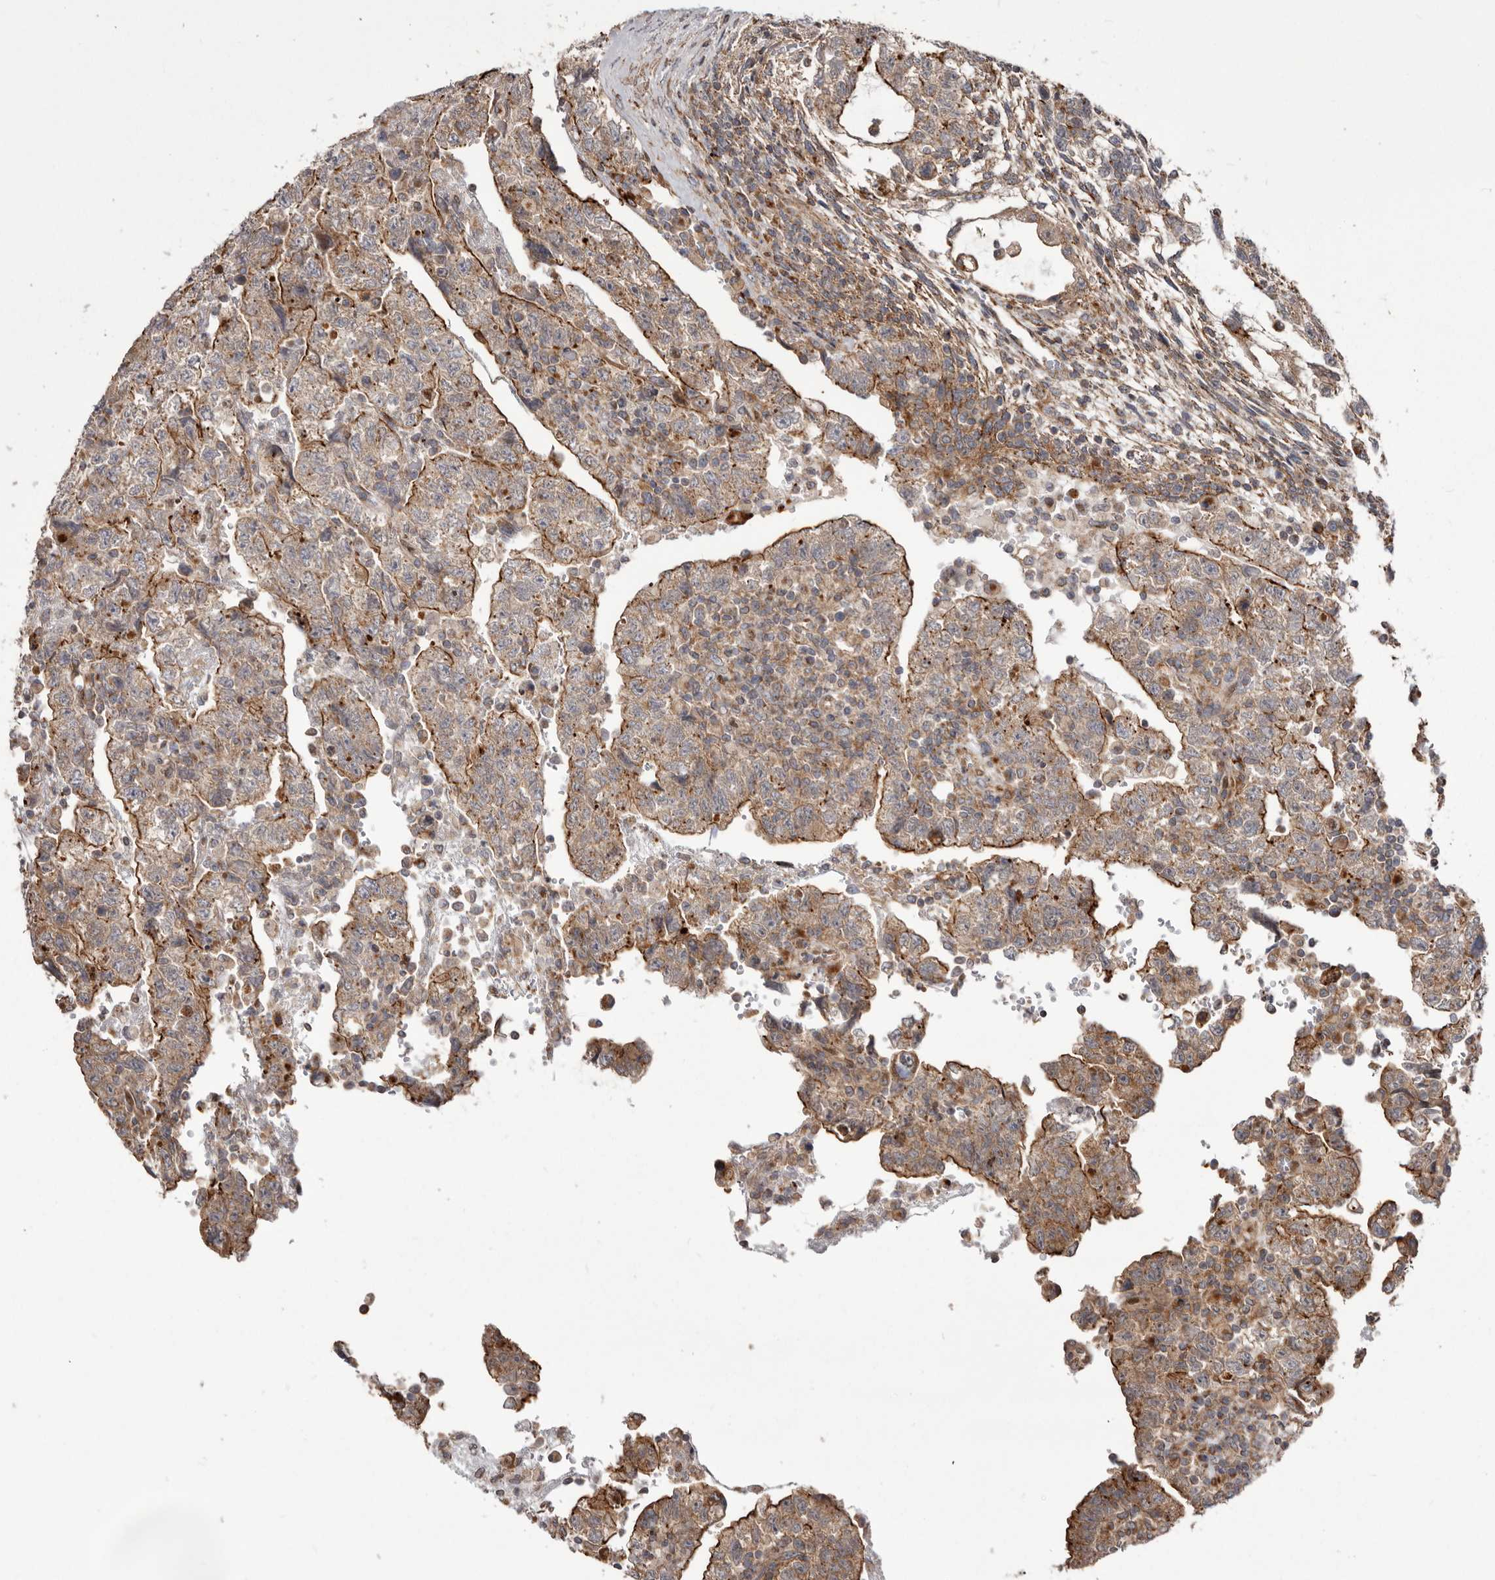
{"staining": {"intensity": "moderate", "quantity": ">75%", "location": "cytoplasmic/membranous"}, "tissue": "testis cancer", "cell_type": "Tumor cells", "image_type": "cancer", "snomed": [{"axis": "morphology", "description": "Normal tissue, NOS"}, {"axis": "morphology", "description": "Carcinoma, Embryonal, NOS"}, {"axis": "topography", "description": "Testis"}], "caption": "Embryonal carcinoma (testis) tissue shows moderate cytoplasmic/membranous staining in approximately >75% of tumor cells, visualized by immunohistochemistry. Immunohistochemistry (ihc) stains the protein in brown and the nuclei are stained blue.", "gene": "NUP43", "patient": {"sex": "male", "age": 36}}